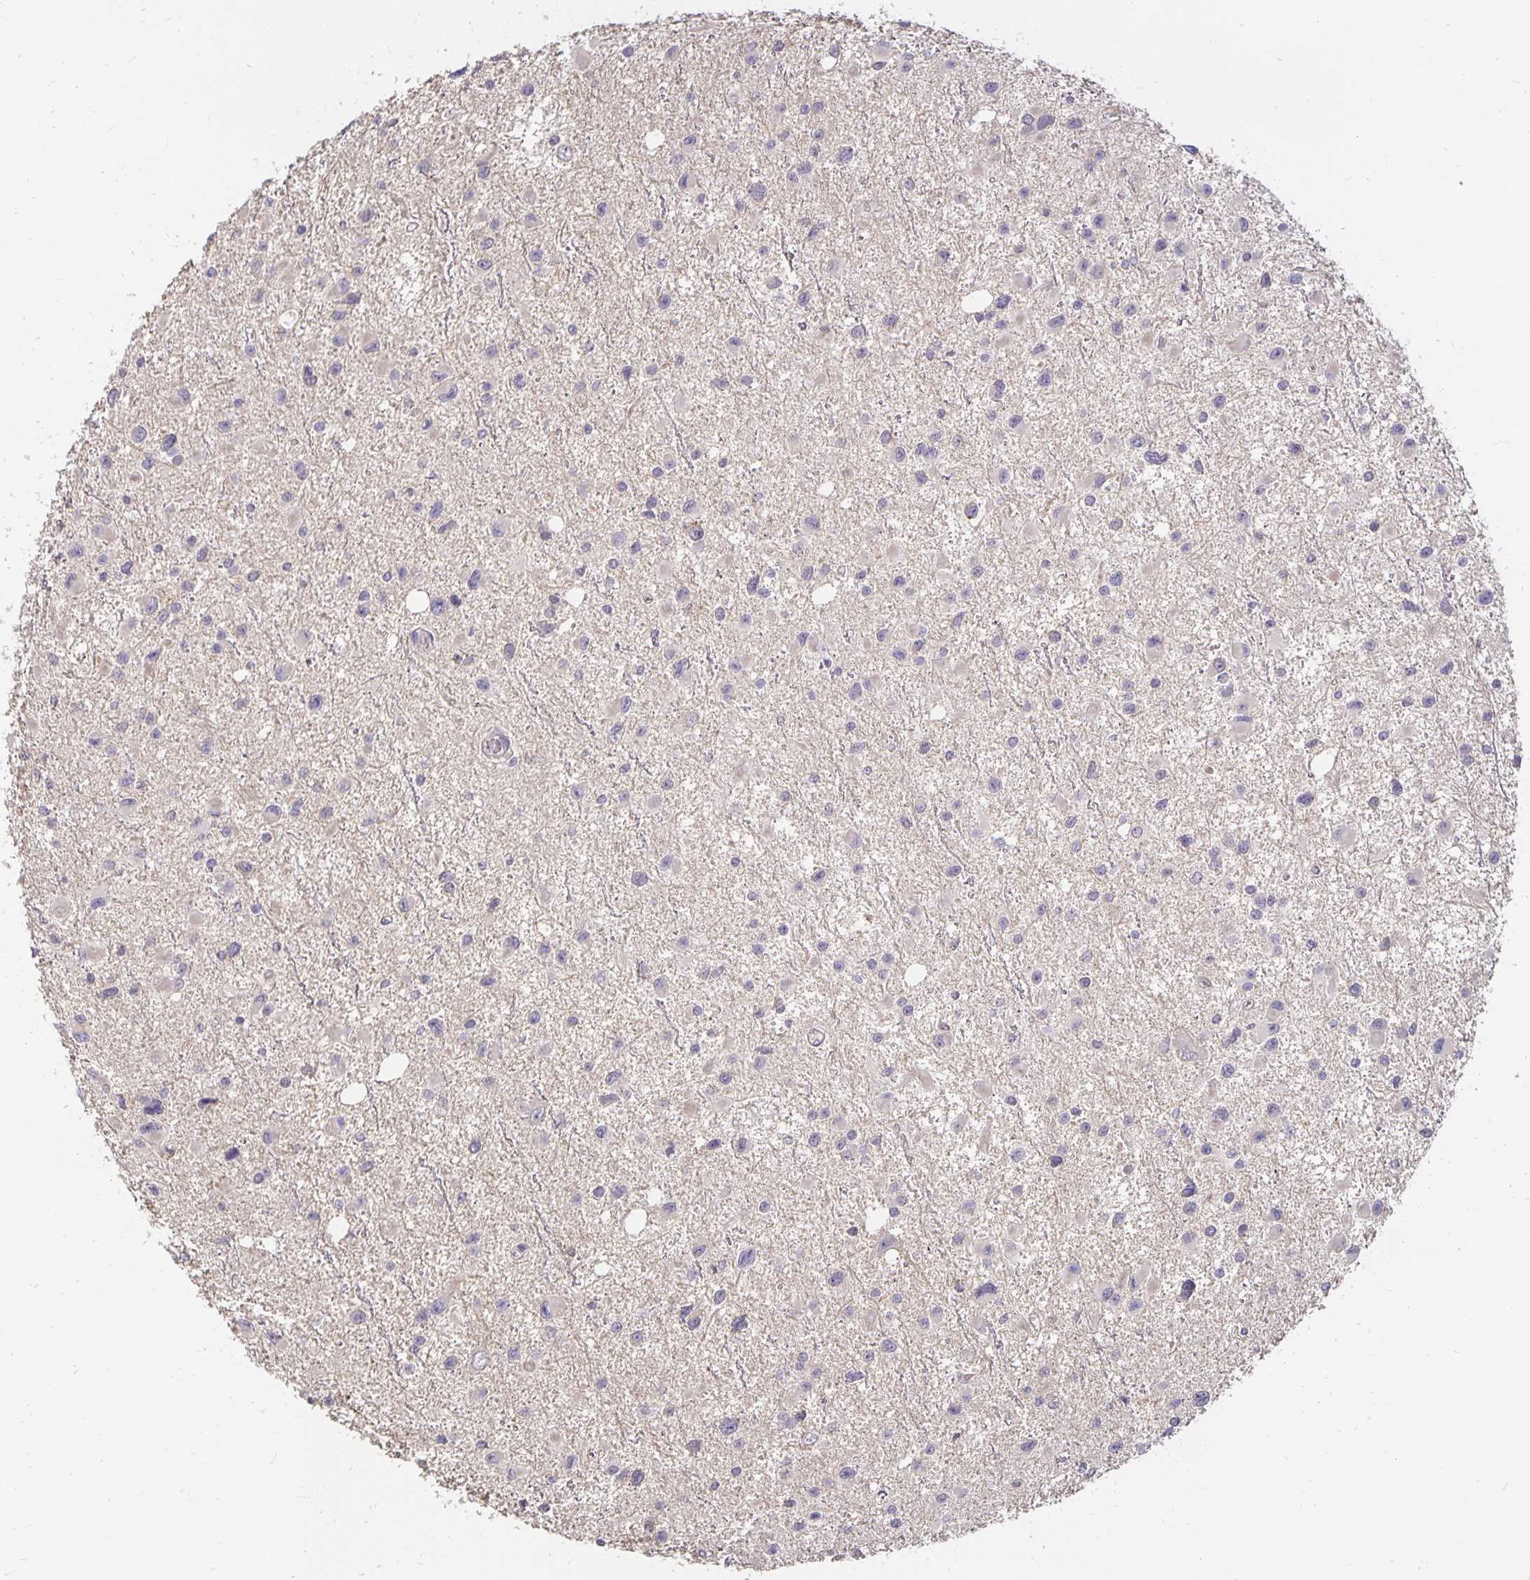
{"staining": {"intensity": "negative", "quantity": "none", "location": "none"}, "tissue": "glioma", "cell_type": "Tumor cells", "image_type": "cancer", "snomed": [{"axis": "morphology", "description": "Glioma, malignant, Low grade"}, {"axis": "topography", "description": "Brain"}], "caption": "The histopathology image exhibits no significant positivity in tumor cells of glioma. Brightfield microscopy of immunohistochemistry (IHC) stained with DAB (3,3'-diaminobenzidine) (brown) and hematoxylin (blue), captured at high magnification.", "gene": "CST6", "patient": {"sex": "female", "age": 32}}